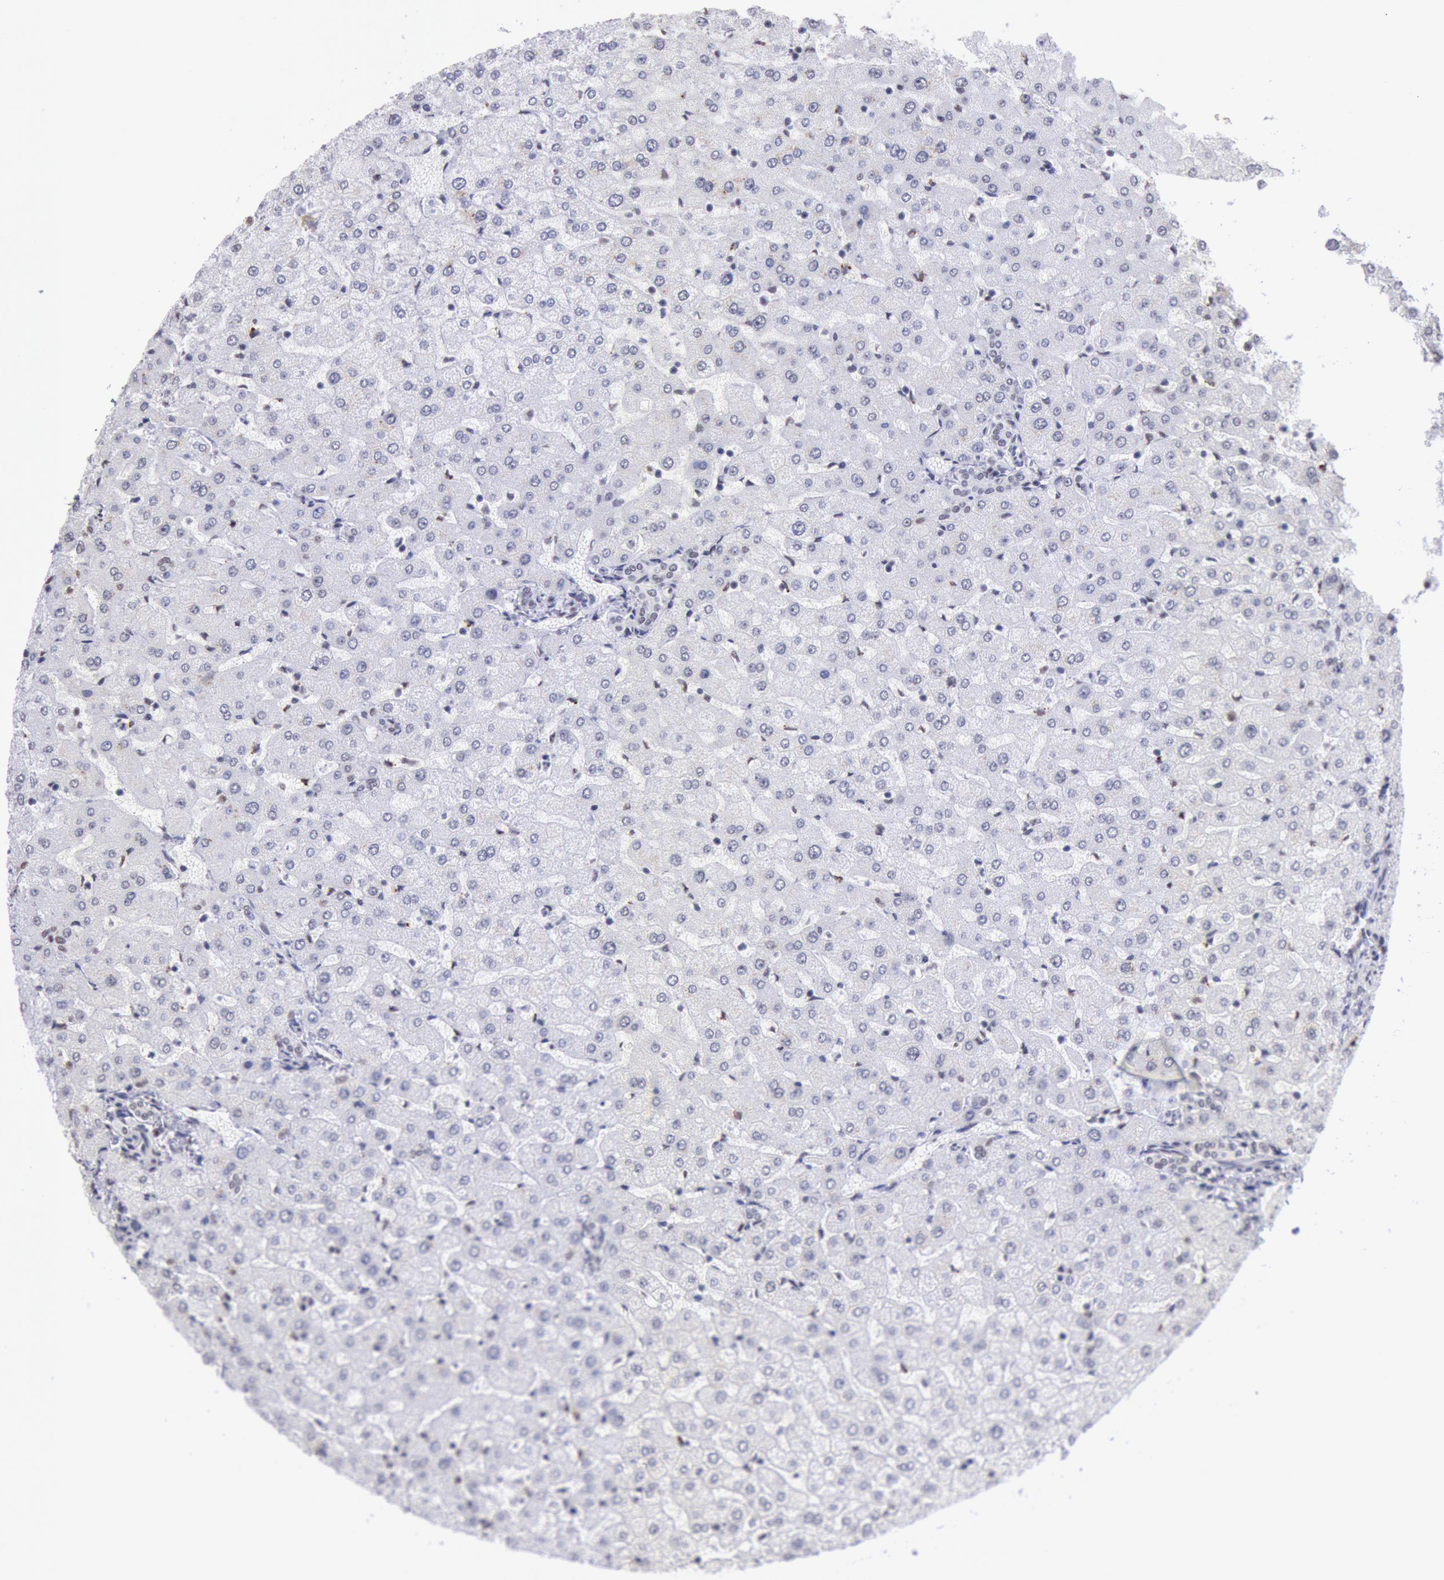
{"staining": {"intensity": "negative", "quantity": "none", "location": "none"}, "tissue": "liver", "cell_type": "Cholangiocytes", "image_type": "normal", "snomed": [{"axis": "morphology", "description": "Normal tissue, NOS"}, {"axis": "morphology", "description": "Fibrosis, NOS"}, {"axis": "topography", "description": "Liver"}], "caption": "Immunohistochemical staining of benign human liver reveals no significant positivity in cholangiocytes. Nuclei are stained in blue.", "gene": "SNRPD3", "patient": {"sex": "female", "age": 29}}